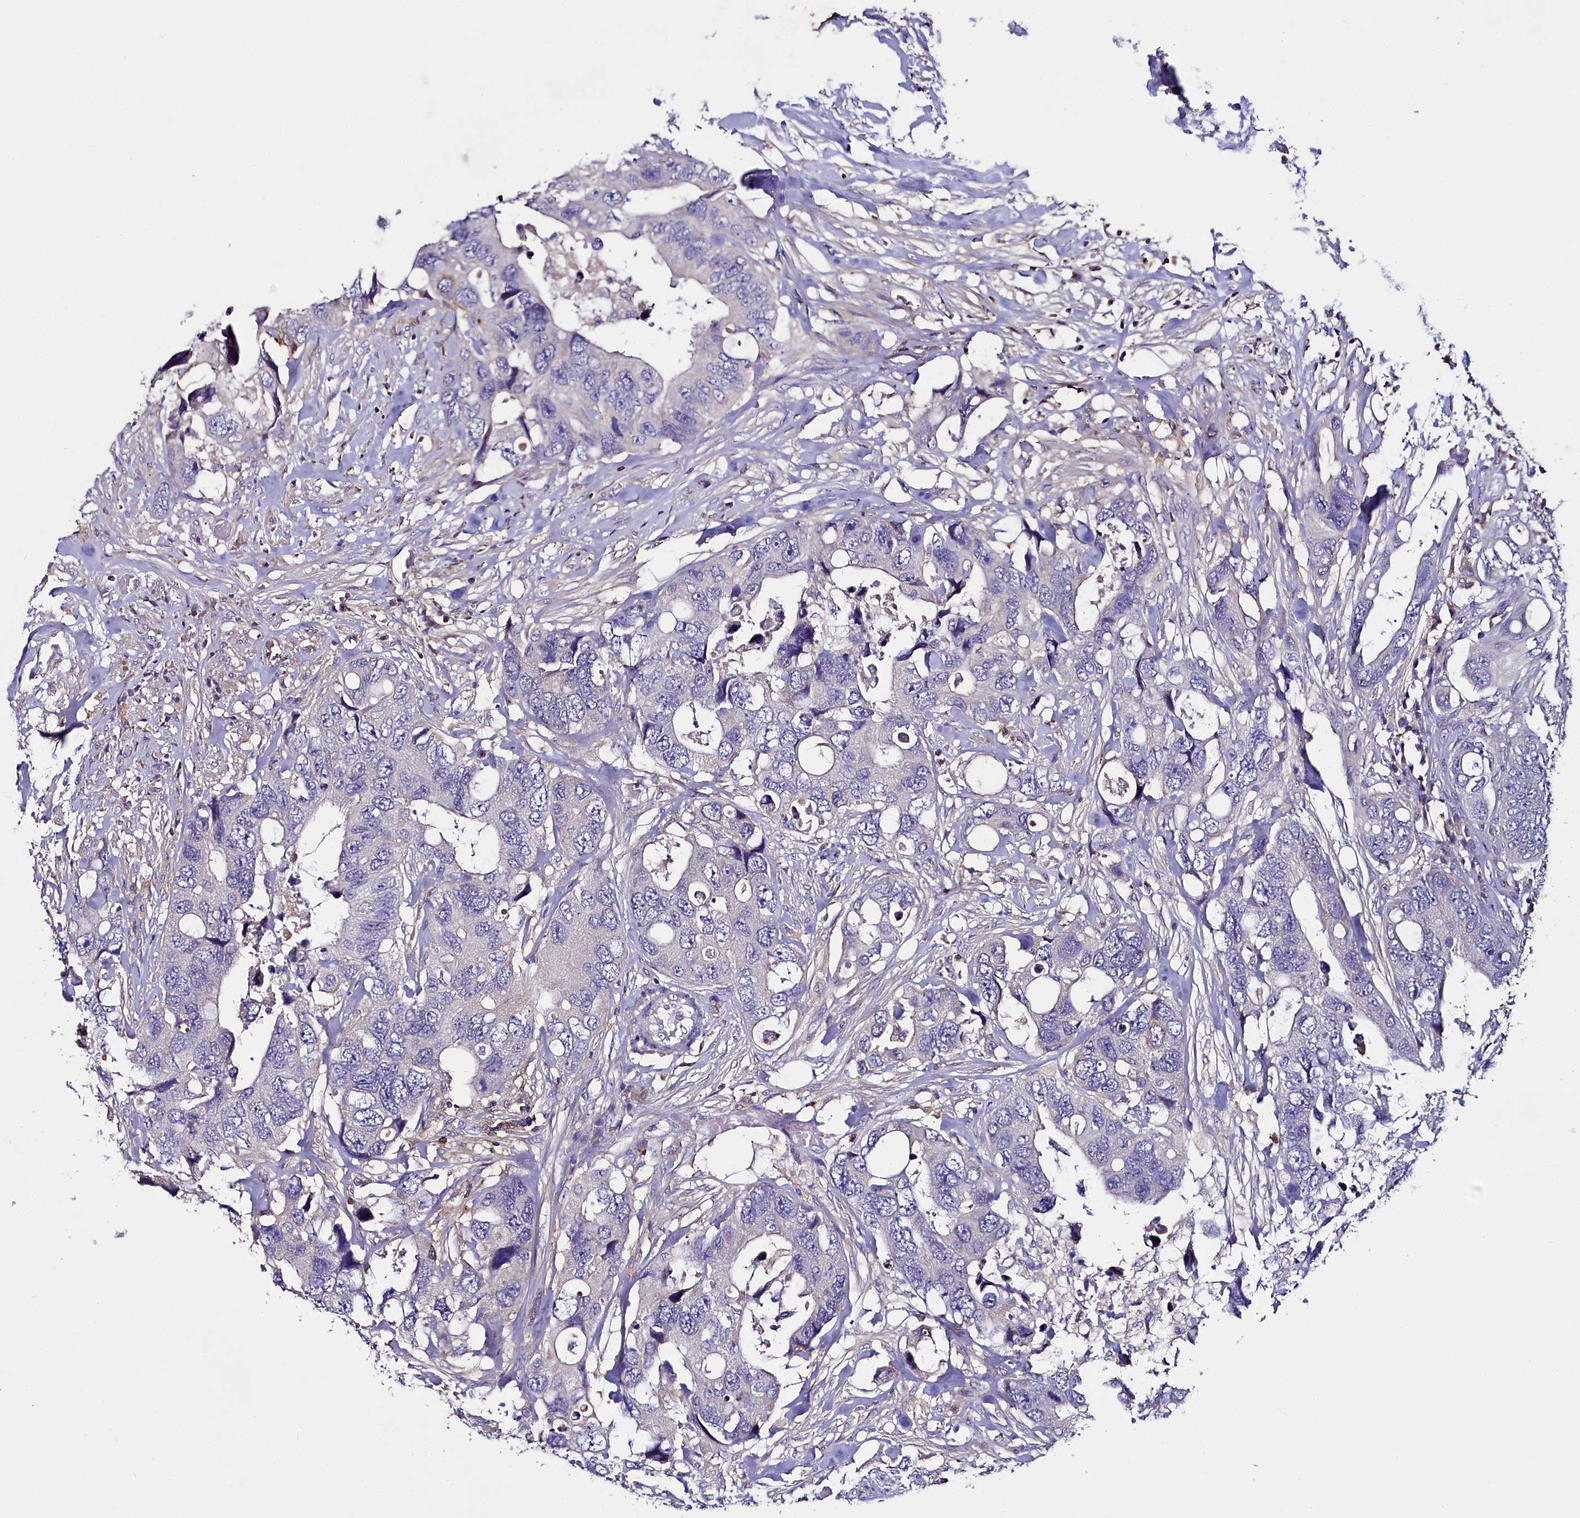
{"staining": {"intensity": "negative", "quantity": "none", "location": "none"}, "tissue": "colorectal cancer", "cell_type": "Tumor cells", "image_type": "cancer", "snomed": [{"axis": "morphology", "description": "Adenocarcinoma, NOS"}, {"axis": "topography", "description": "Rectum"}], "caption": "Tumor cells show no significant protein positivity in adenocarcinoma (colorectal).", "gene": "FGFR2", "patient": {"sex": "male", "age": 57}}